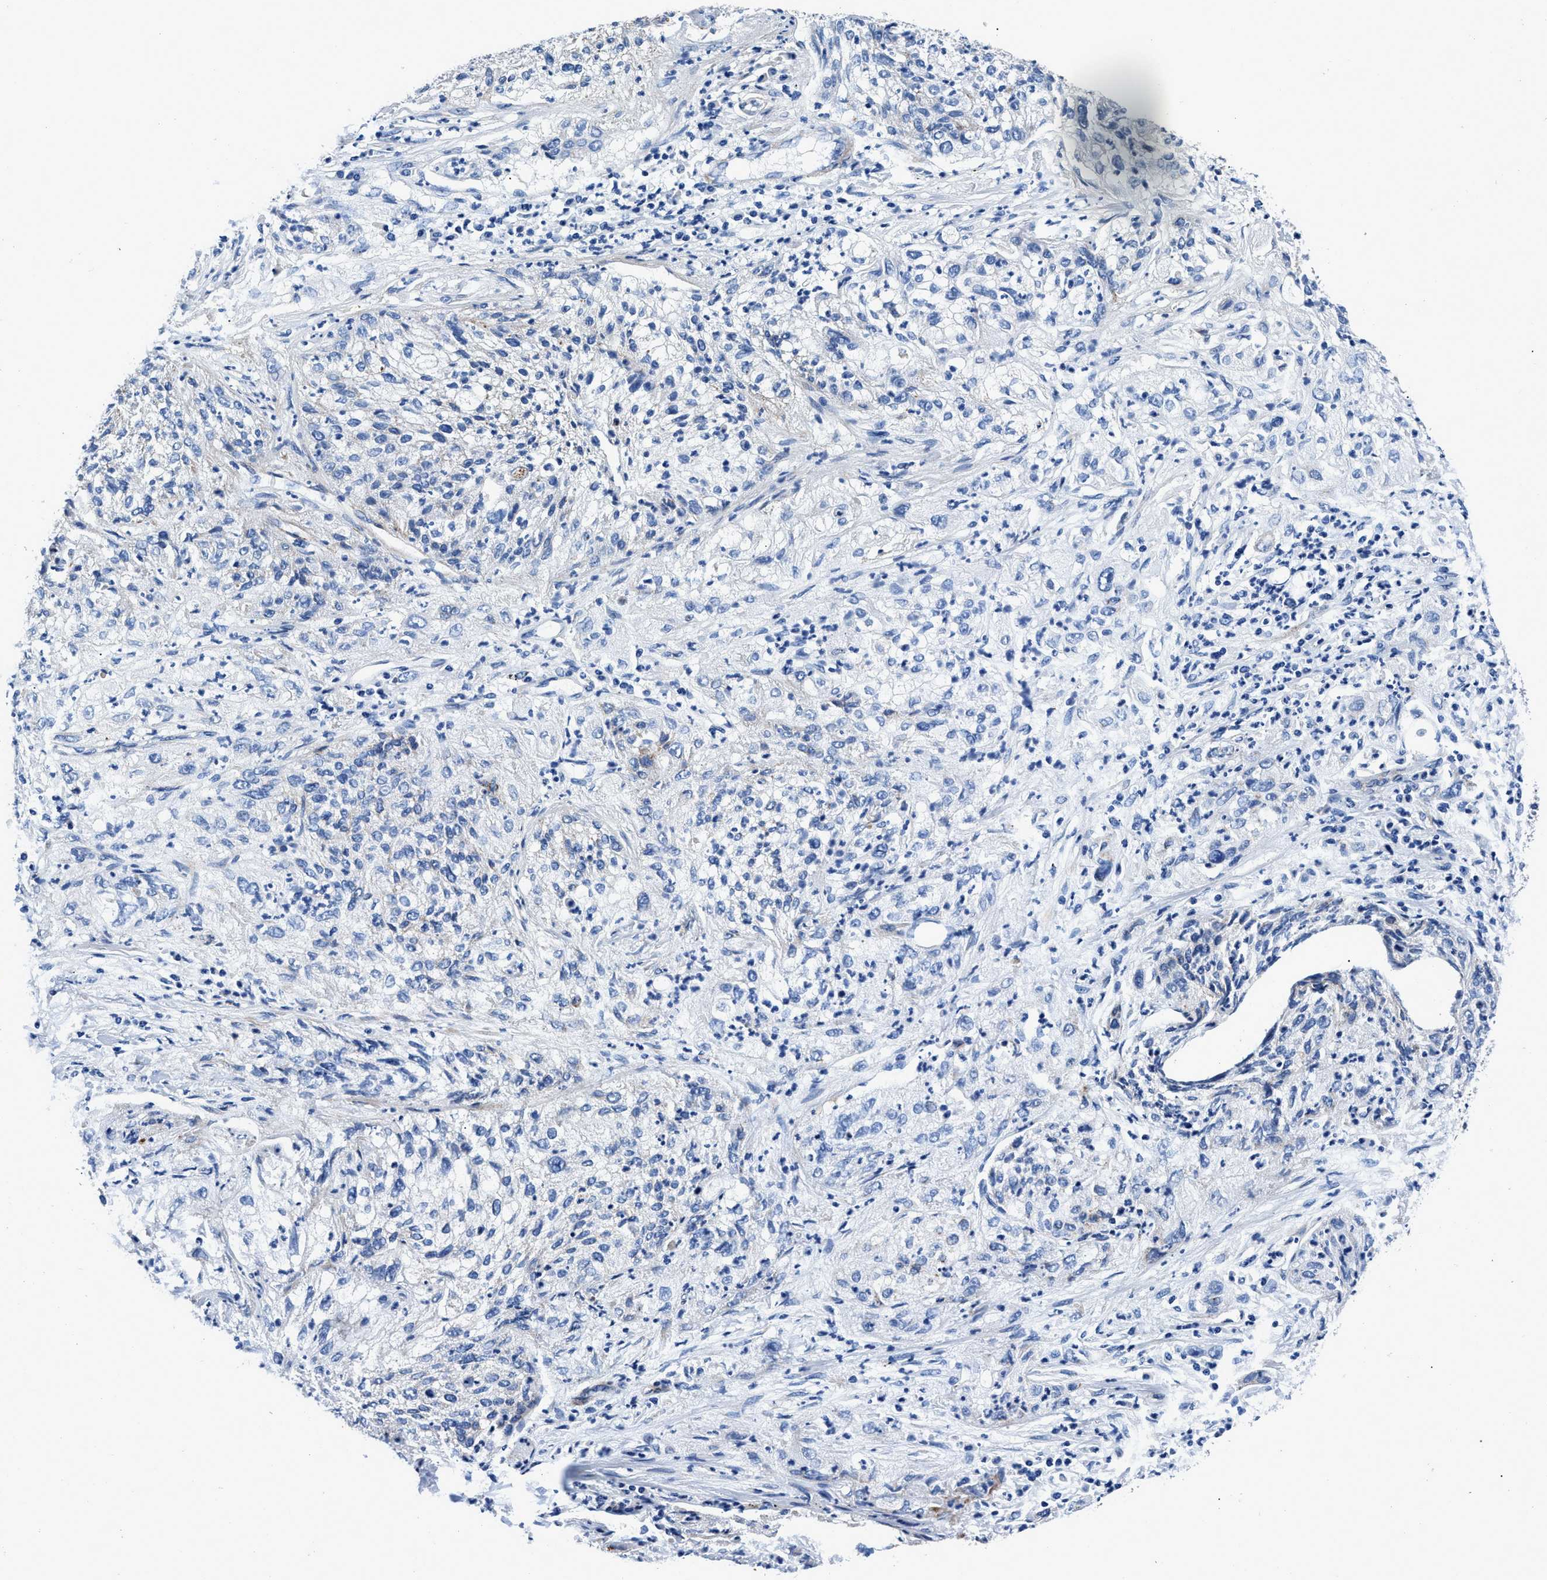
{"staining": {"intensity": "negative", "quantity": "none", "location": "none"}, "tissue": "lung cancer", "cell_type": "Tumor cells", "image_type": "cancer", "snomed": [{"axis": "morphology", "description": "Inflammation, NOS"}, {"axis": "morphology", "description": "Squamous cell carcinoma, NOS"}, {"axis": "topography", "description": "Lymph node"}, {"axis": "topography", "description": "Soft tissue"}, {"axis": "topography", "description": "Lung"}], "caption": "High power microscopy image of an IHC image of squamous cell carcinoma (lung), revealing no significant expression in tumor cells. (DAB (3,3'-diaminobenzidine) immunohistochemistry visualized using brightfield microscopy, high magnification).", "gene": "DAG1", "patient": {"sex": "male", "age": 66}}